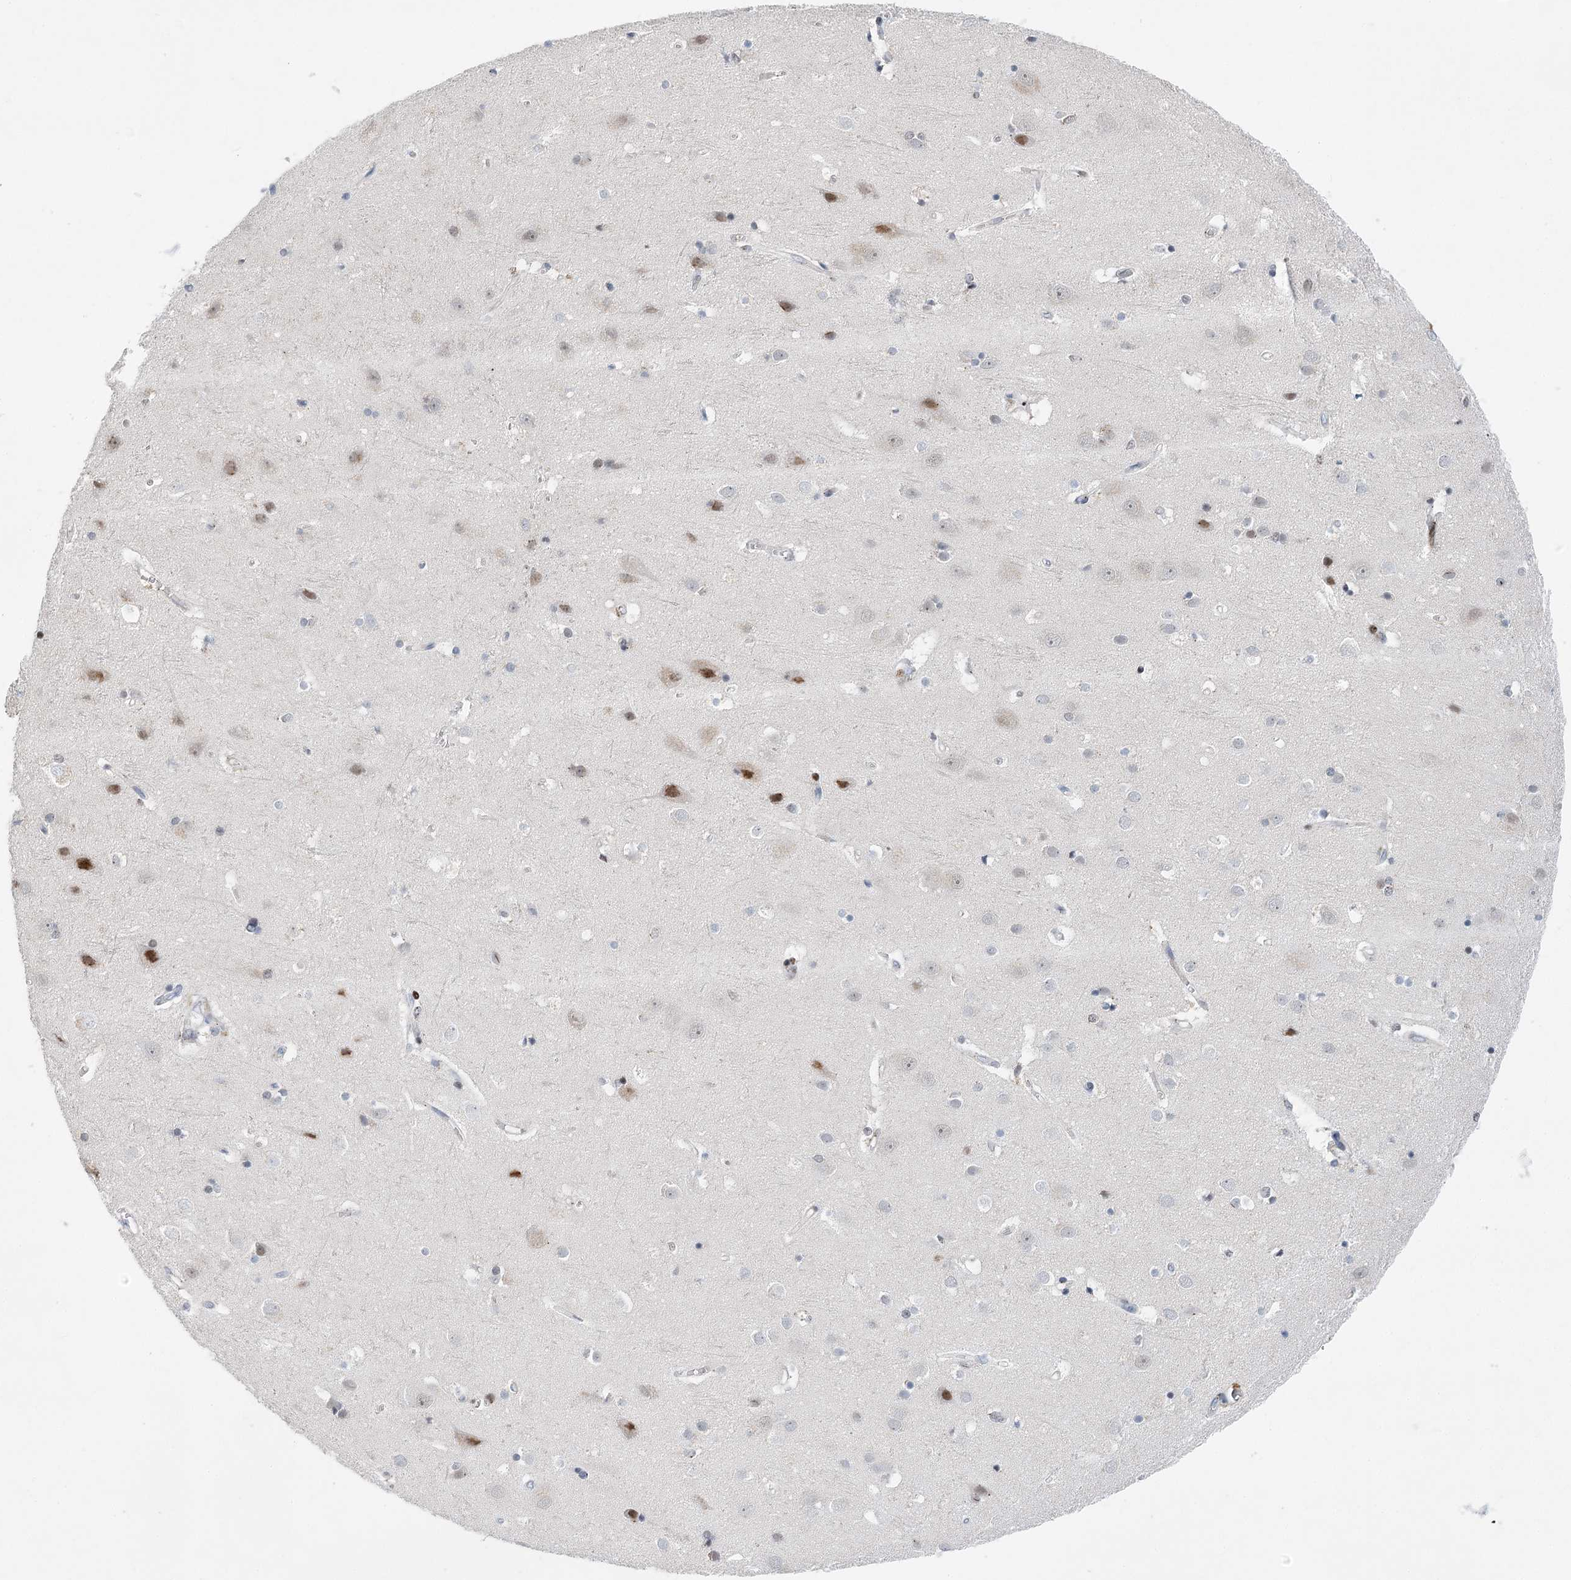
{"staining": {"intensity": "negative", "quantity": "none", "location": "none"}, "tissue": "cerebral cortex", "cell_type": "Endothelial cells", "image_type": "normal", "snomed": [{"axis": "morphology", "description": "Normal tissue, NOS"}, {"axis": "topography", "description": "Cerebral cortex"}], "caption": "High power microscopy image of an IHC histopathology image of unremarkable cerebral cortex, revealing no significant expression in endothelial cells. Nuclei are stained in blue.", "gene": "CAMTA1", "patient": {"sex": "male", "age": 54}}